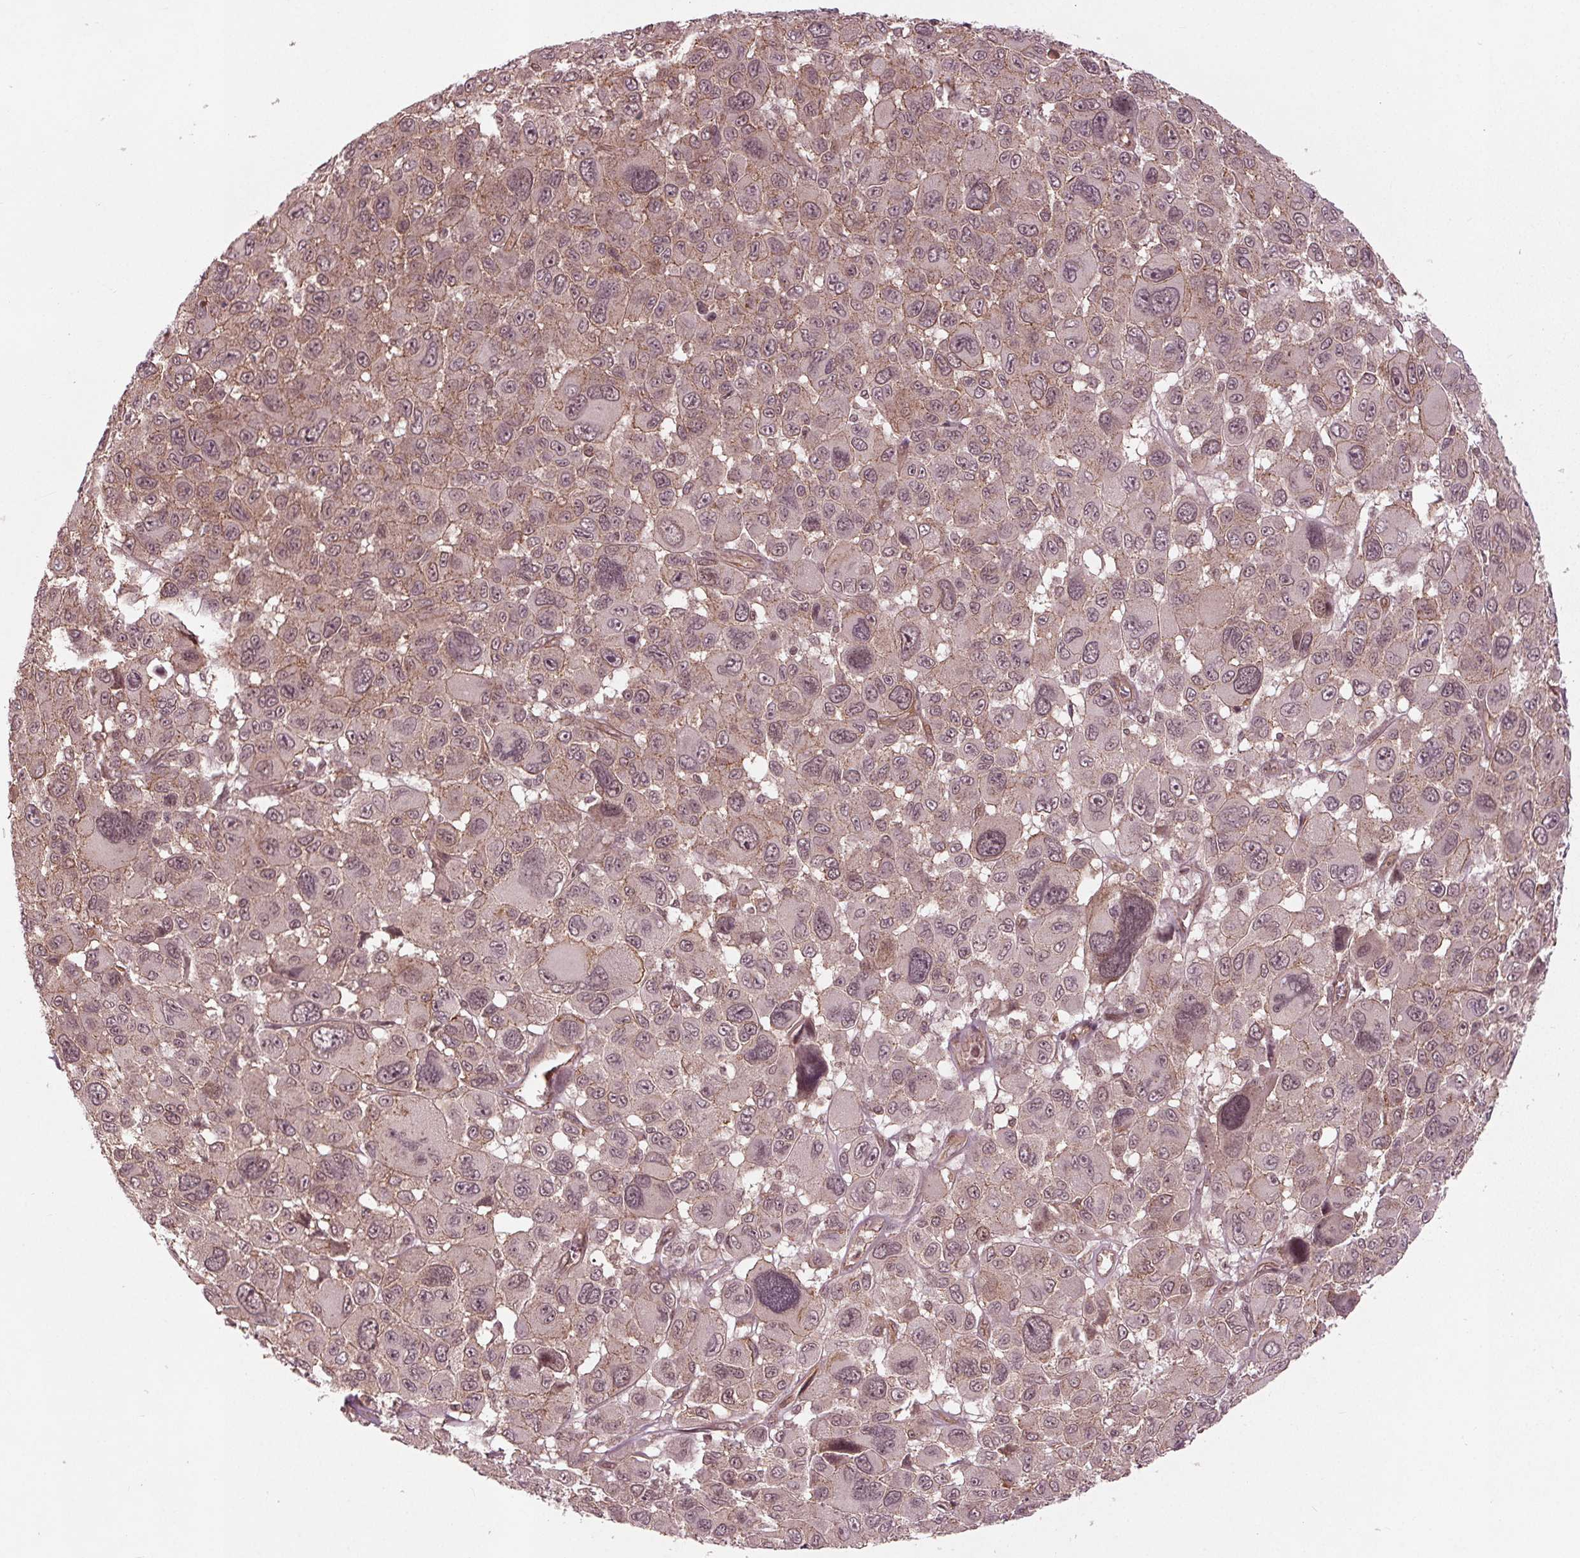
{"staining": {"intensity": "moderate", "quantity": "<25%", "location": "nuclear"}, "tissue": "melanoma", "cell_type": "Tumor cells", "image_type": "cancer", "snomed": [{"axis": "morphology", "description": "Malignant melanoma, NOS"}, {"axis": "topography", "description": "Skin"}], "caption": "An immunohistochemistry photomicrograph of neoplastic tissue is shown. Protein staining in brown highlights moderate nuclear positivity in melanoma within tumor cells. (DAB (3,3'-diaminobenzidine) = brown stain, brightfield microscopy at high magnification).", "gene": "BTBD1", "patient": {"sex": "female", "age": 66}}